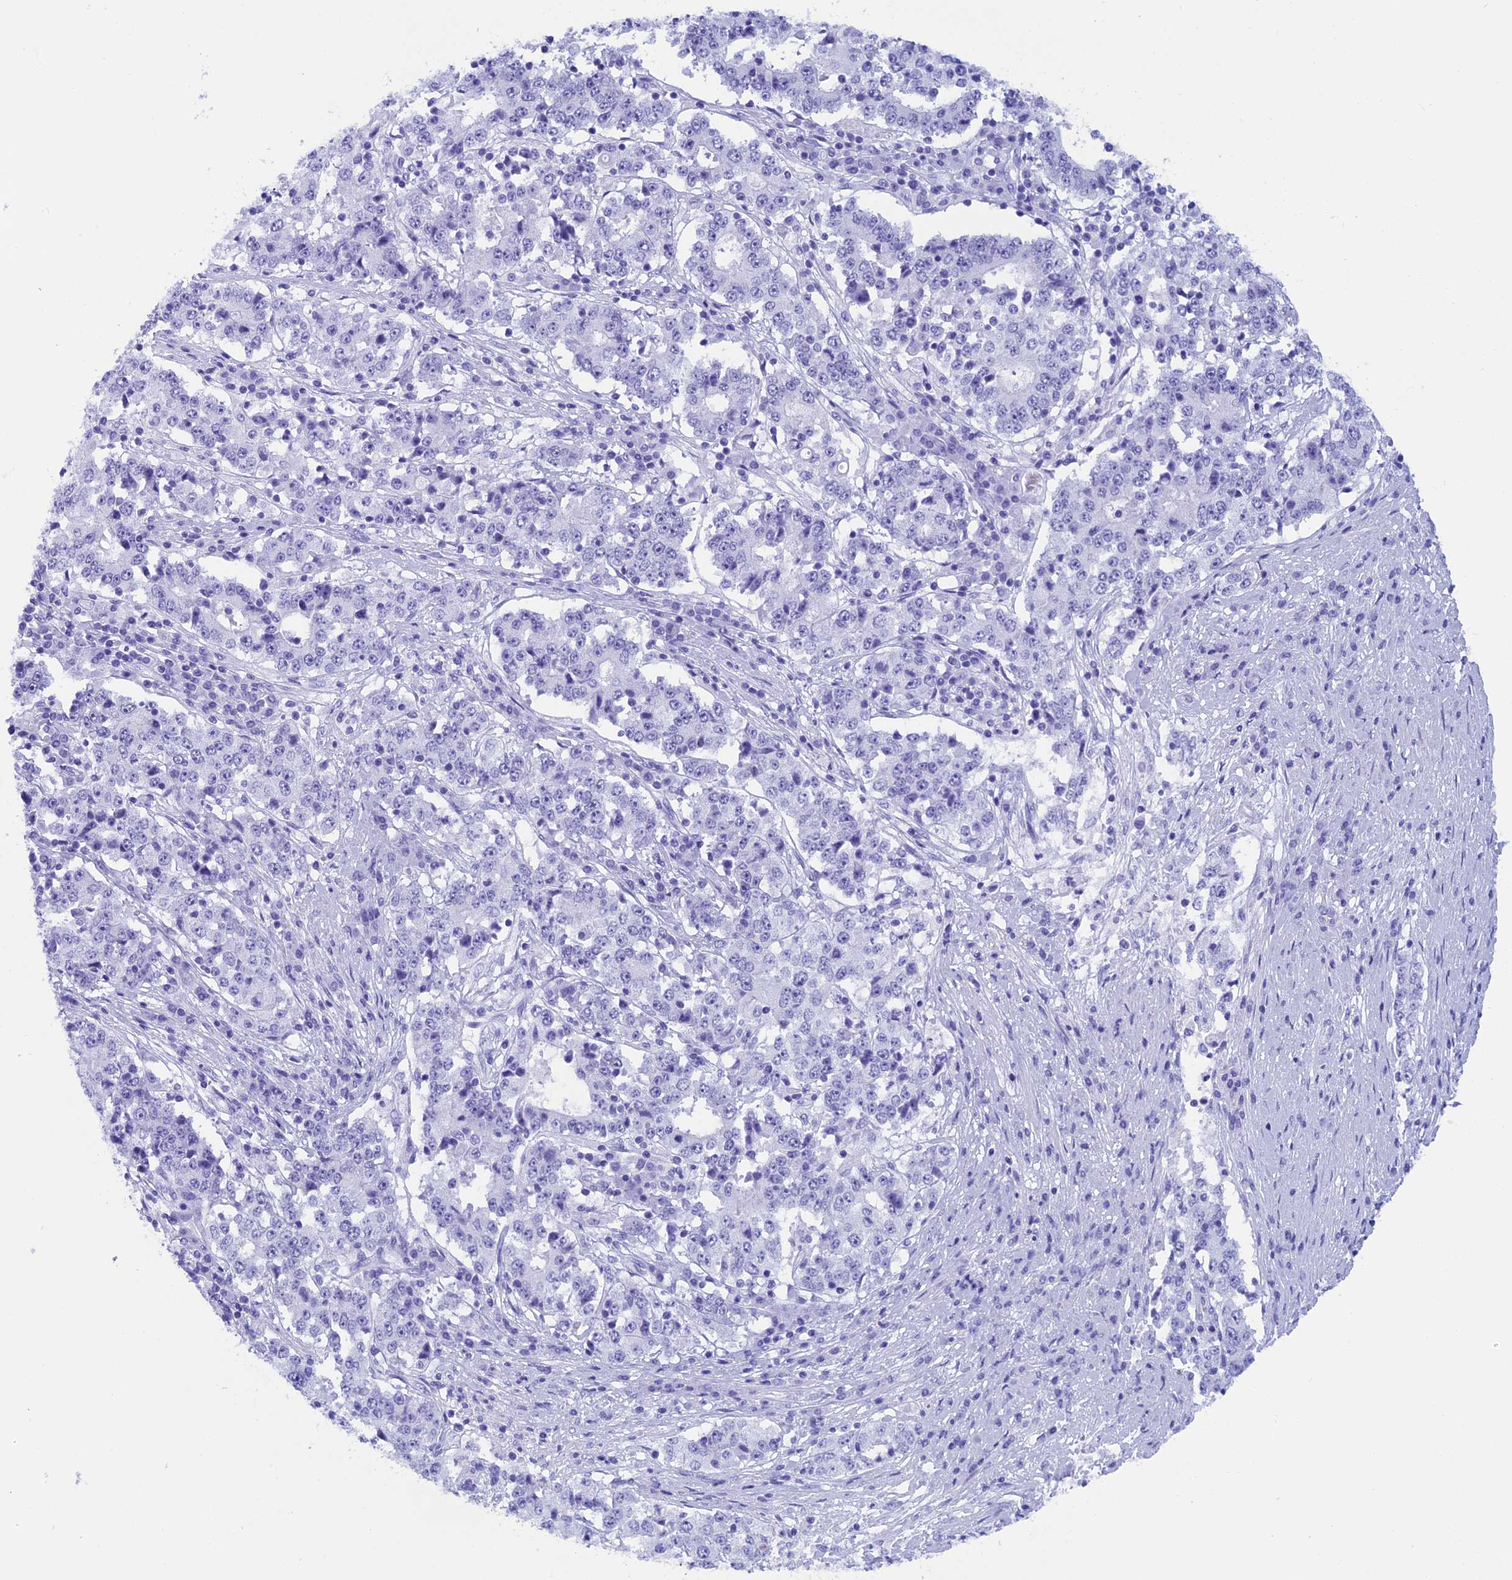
{"staining": {"intensity": "negative", "quantity": "none", "location": "none"}, "tissue": "stomach cancer", "cell_type": "Tumor cells", "image_type": "cancer", "snomed": [{"axis": "morphology", "description": "Adenocarcinoma, NOS"}, {"axis": "topography", "description": "Stomach"}], "caption": "This is an IHC histopathology image of stomach adenocarcinoma. There is no positivity in tumor cells.", "gene": "FAM169A", "patient": {"sex": "male", "age": 59}}